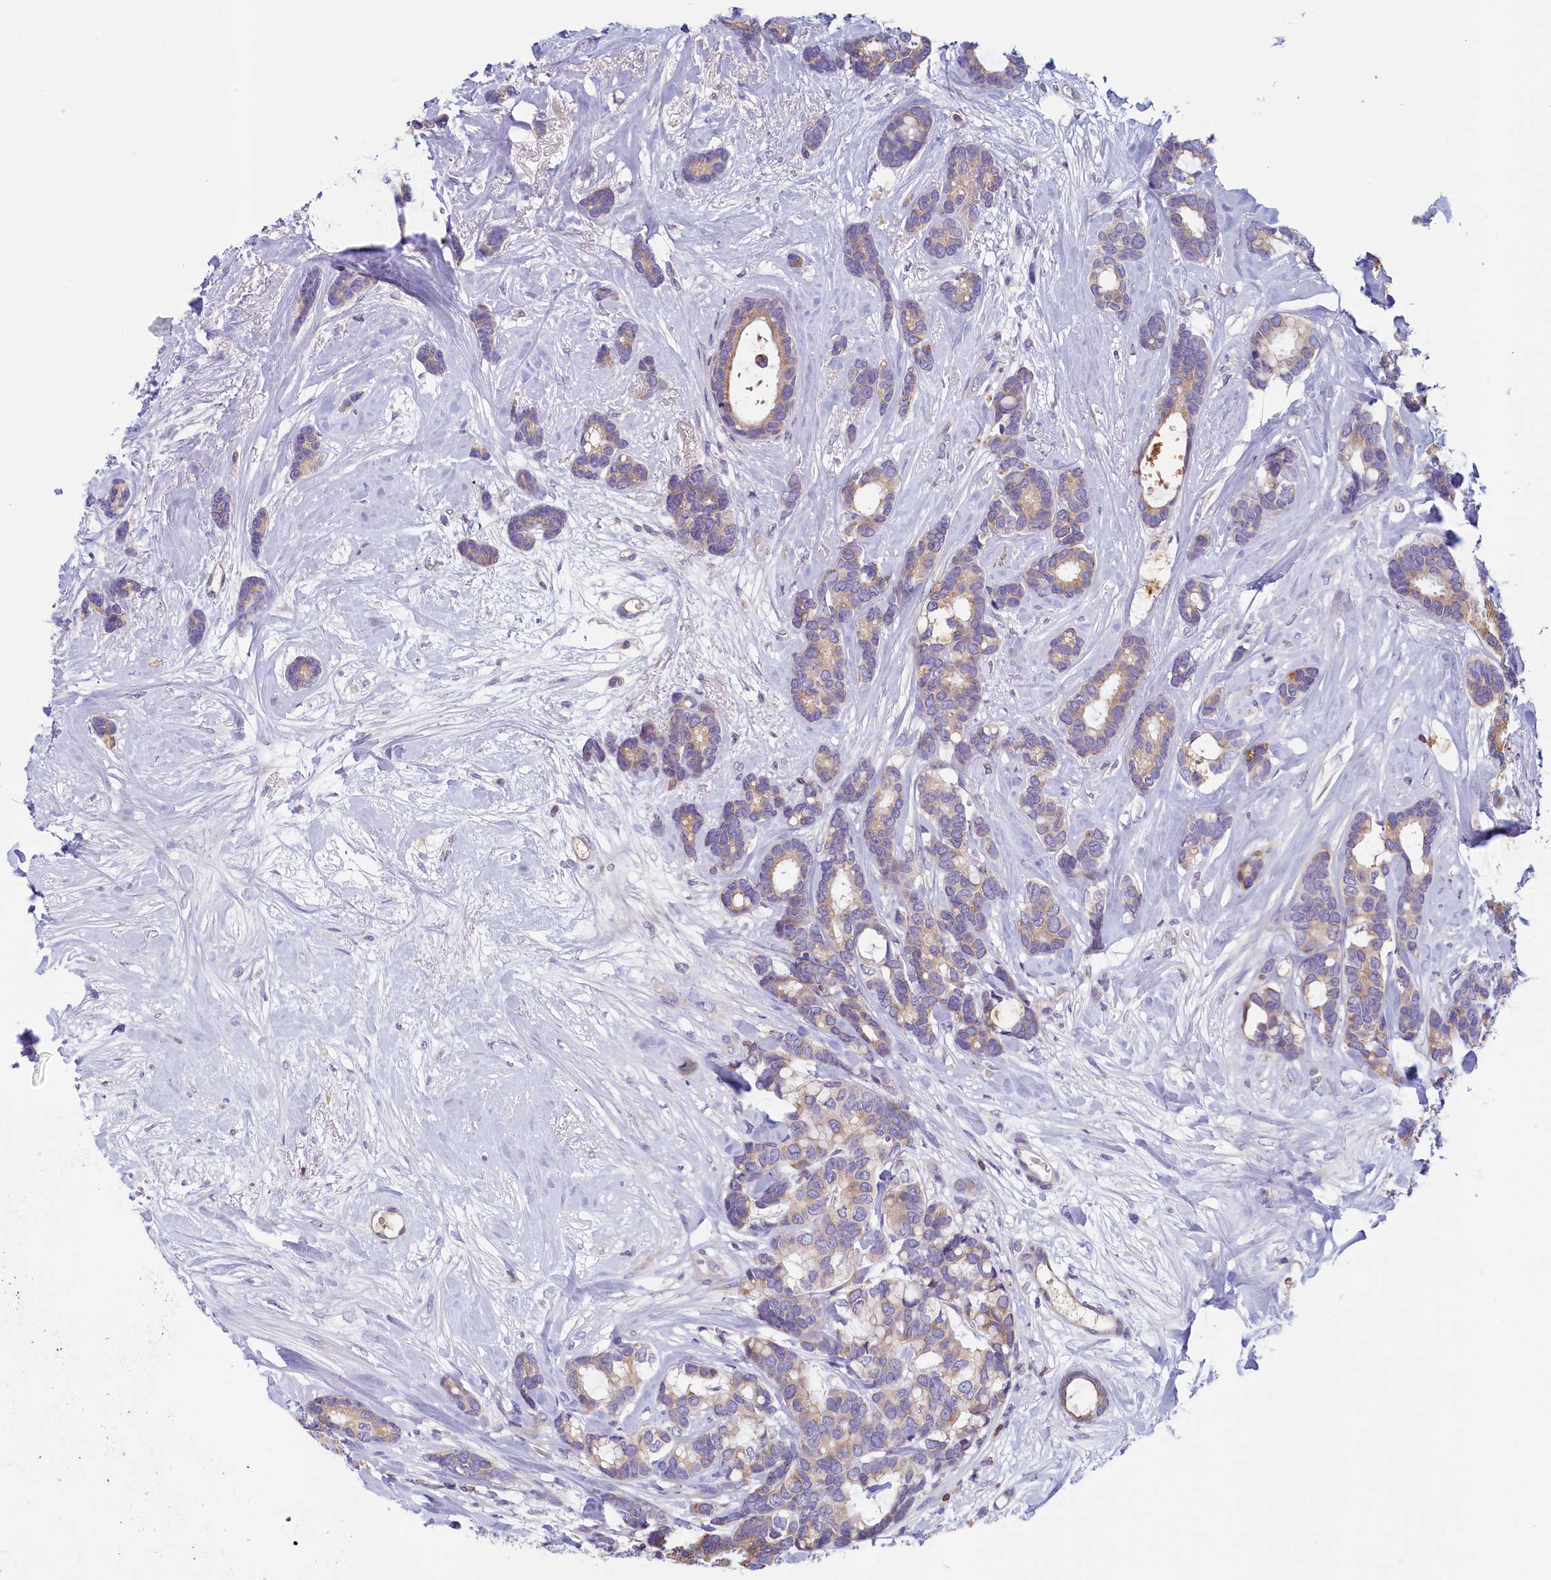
{"staining": {"intensity": "weak", "quantity": "<25%", "location": "cytoplasmic/membranous"}, "tissue": "breast cancer", "cell_type": "Tumor cells", "image_type": "cancer", "snomed": [{"axis": "morphology", "description": "Duct carcinoma"}, {"axis": "topography", "description": "Breast"}], "caption": "DAB immunohistochemical staining of breast invasive ductal carcinoma reveals no significant staining in tumor cells.", "gene": "TRAF3IP3", "patient": {"sex": "female", "age": 87}}